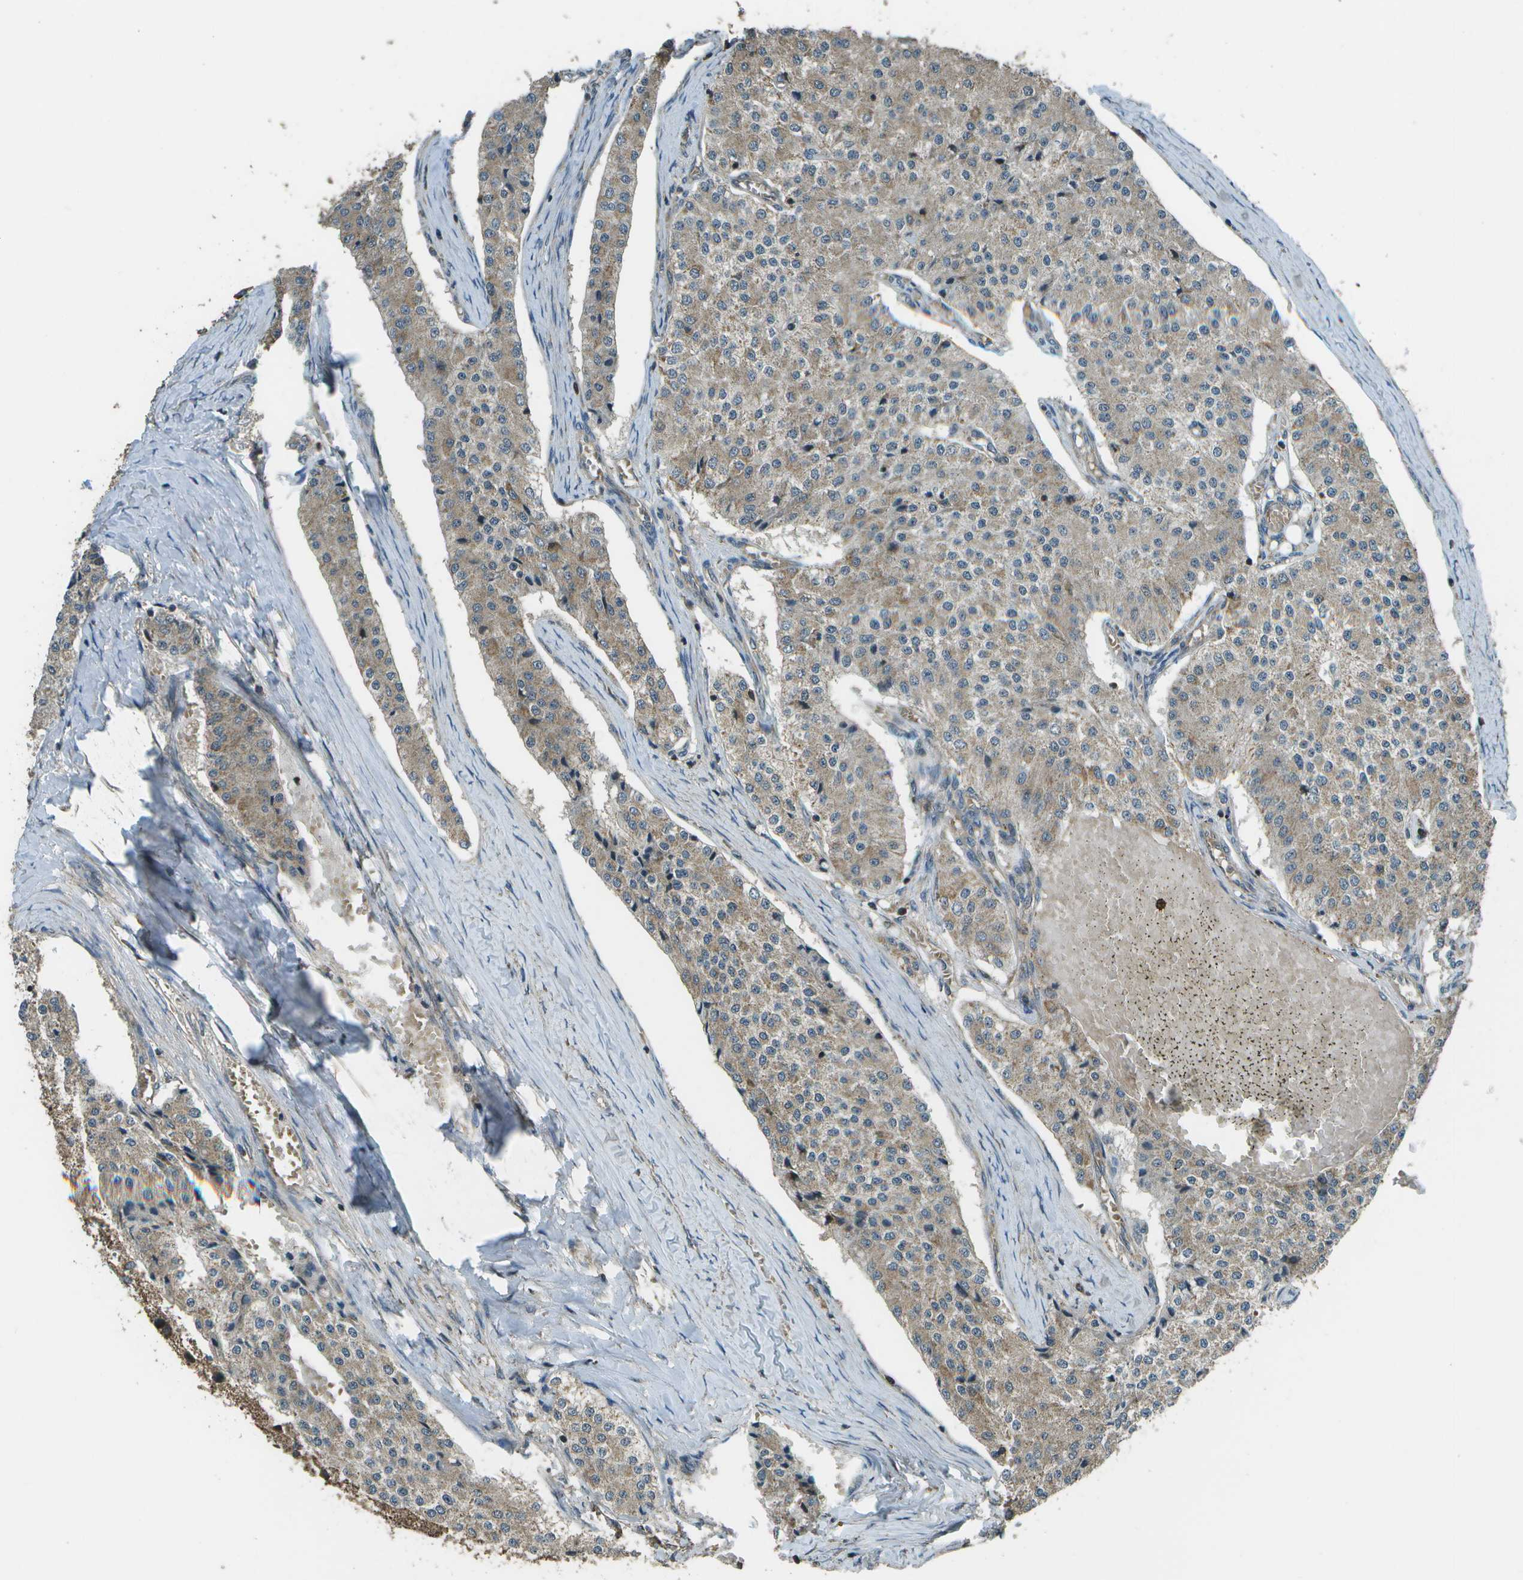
{"staining": {"intensity": "weak", "quantity": ">75%", "location": "cytoplasmic/membranous"}, "tissue": "carcinoid", "cell_type": "Tumor cells", "image_type": "cancer", "snomed": [{"axis": "morphology", "description": "Carcinoid, malignant, NOS"}, {"axis": "topography", "description": "Colon"}], "caption": "Immunohistochemical staining of human carcinoid (malignant) reveals low levels of weak cytoplasmic/membranous expression in approximately >75% of tumor cells.", "gene": "PLPBP", "patient": {"sex": "female", "age": 52}}